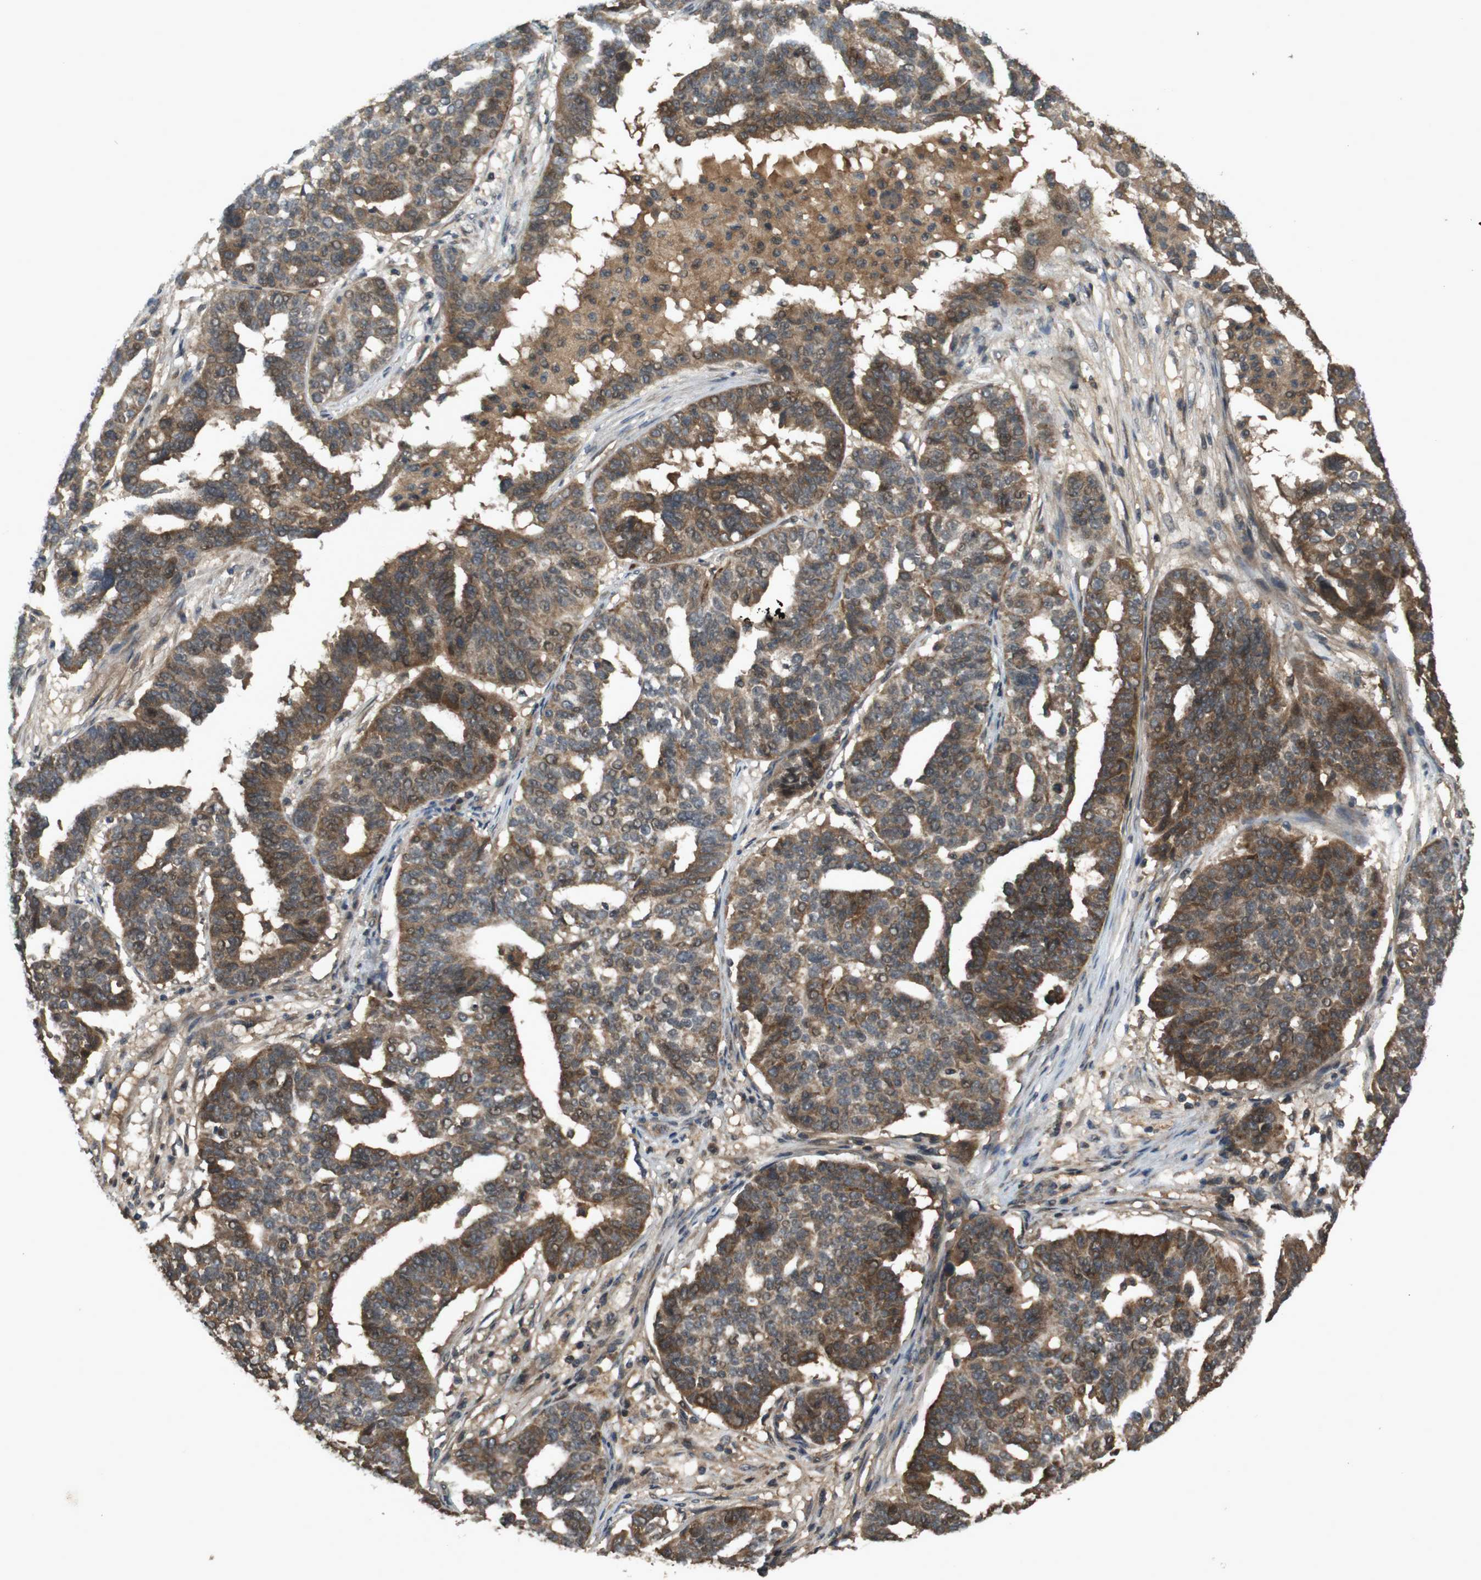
{"staining": {"intensity": "moderate", "quantity": ">75%", "location": "cytoplasmic/membranous"}, "tissue": "ovarian cancer", "cell_type": "Tumor cells", "image_type": "cancer", "snomed": [{"axis": "morphology", "description": "Cystadenocarcinoma, serous, NOS"}, {"axis": "topography", "description": "Ovary"}], "caption": "Immunohistochemical staining of human ovarian cancer (serous cystadenocarcinoma) demonstrates medium levels of moderate cytoplasmic/membranous protein positivity in approximately >75% of tumor cells.", "gene": "NFKBIE", "patient": {"sex": "female", "age": 59}}